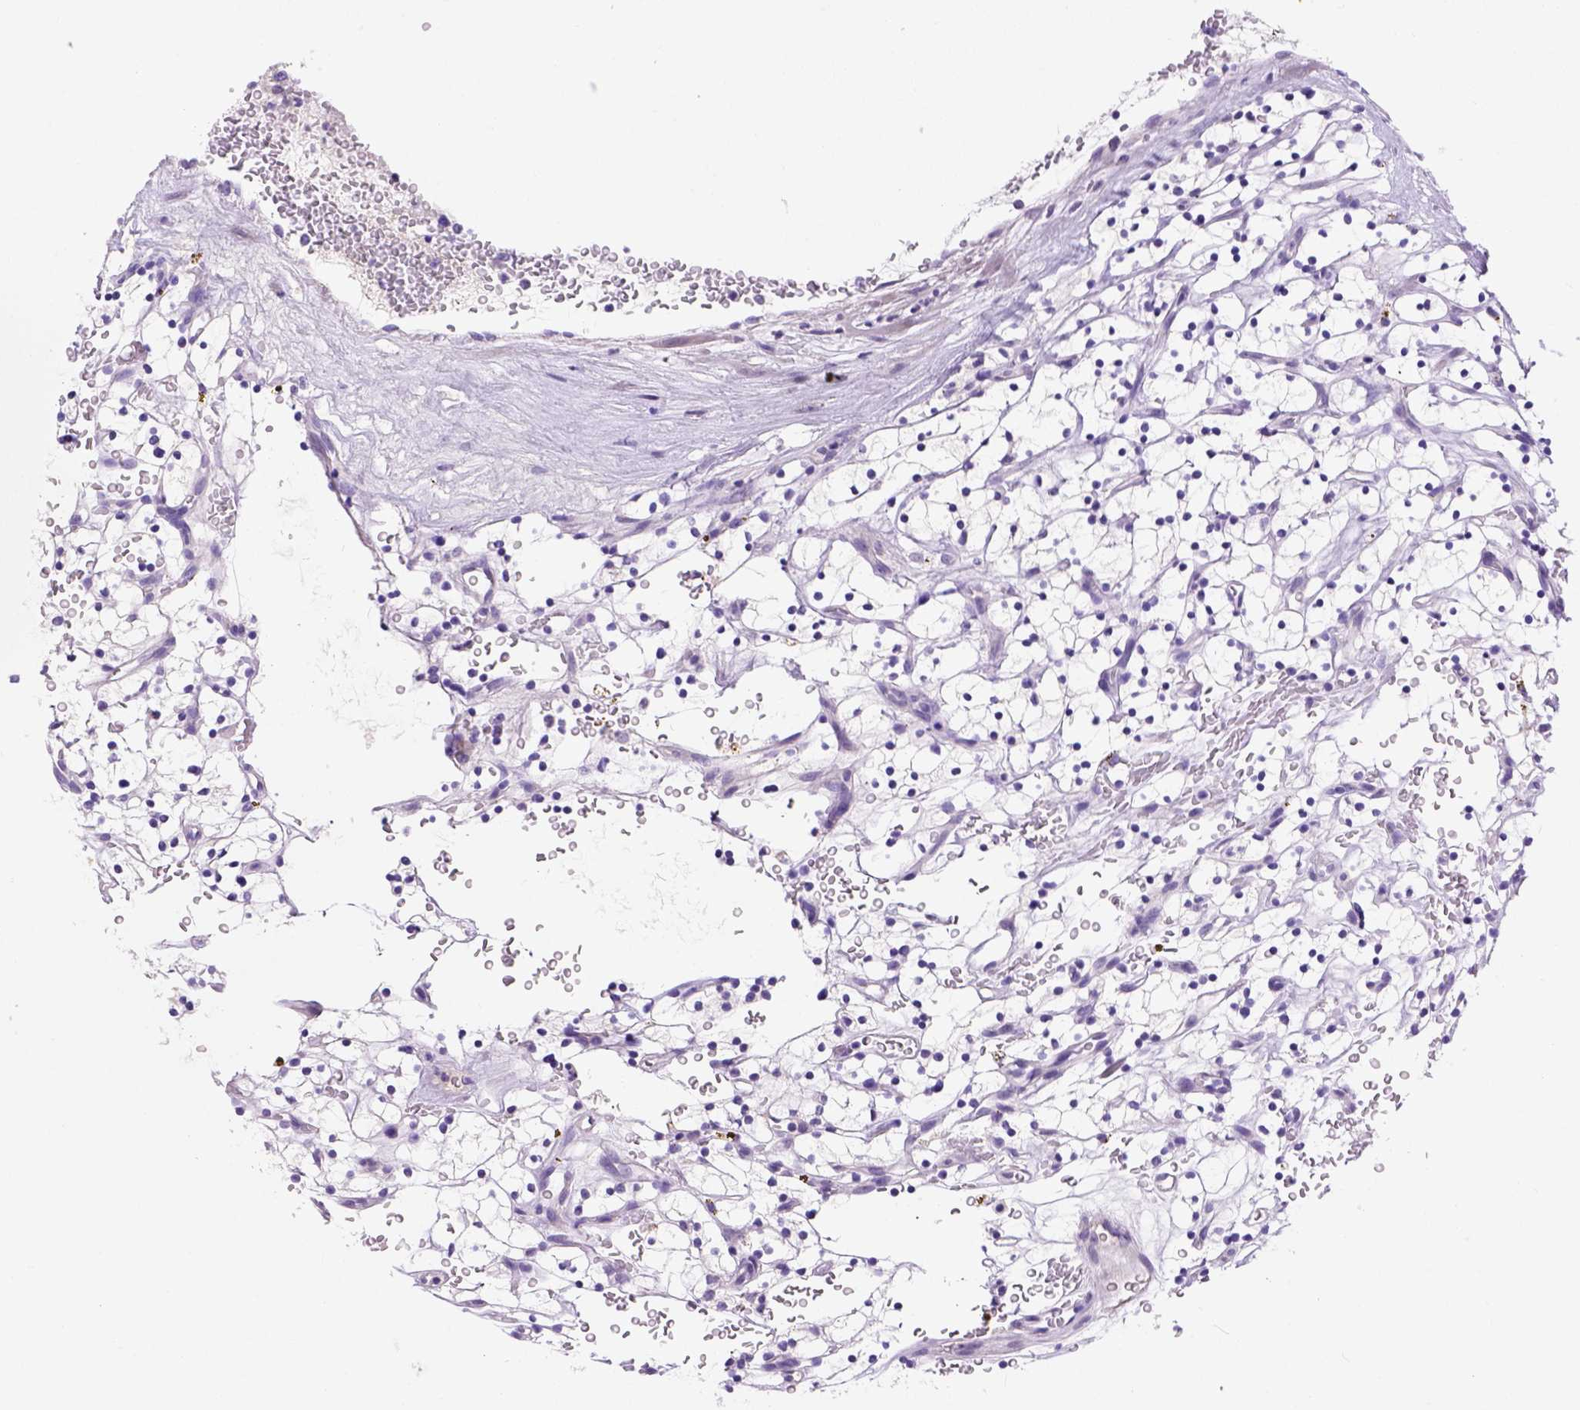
{"staining": {"intensity": "negative", "quantity": "none", "location": "none"}, "tissue": "renal cancer", "cell_type": "Tumor cells", "image_type": "cancer", "snomed": [{"axis": "morphology", "description": "Adenocarcinoma, NOS"}, {"axis": "topography", "description": "Kidney"}], "caption": "A histopathology image of human renal cancer is negative for staining in tumor cells.", "gene": "FAM81B", "patient": {"sex": "female", "age": 64}}